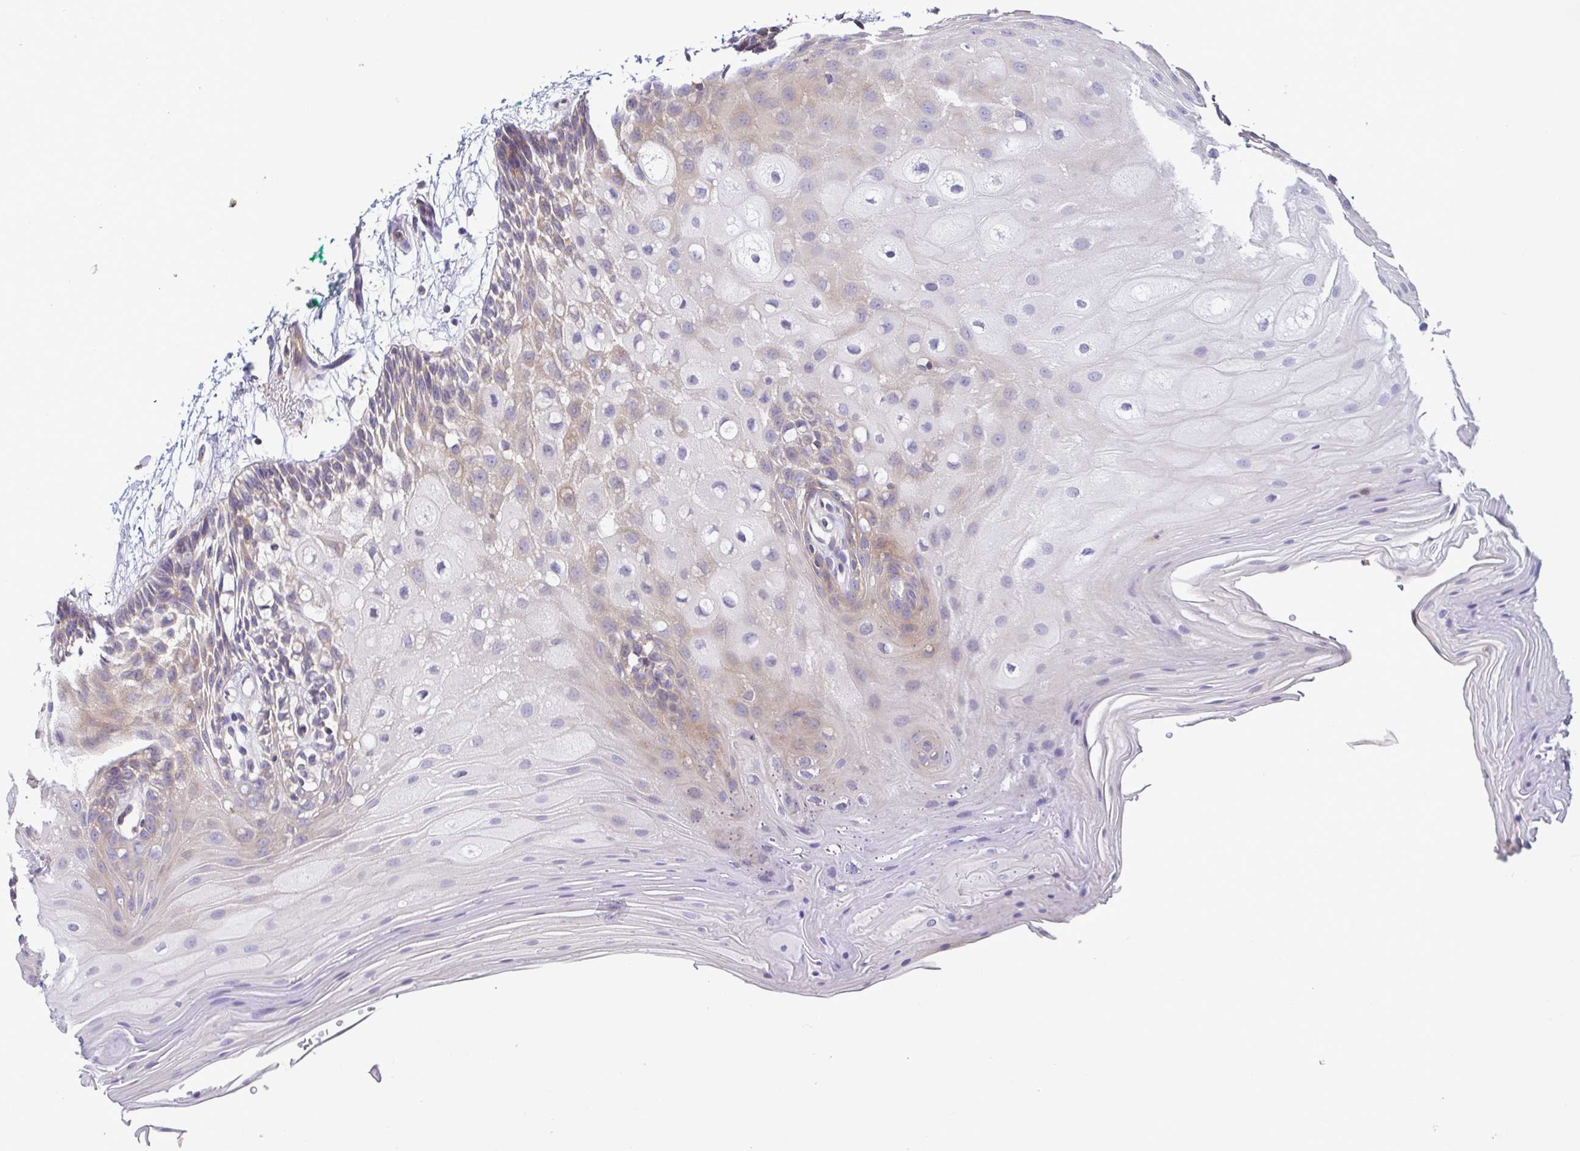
{"staining": {"intensity": "weak", "quantity": "25%-75%", "location": "cytoplasmic/membranous"}, "tissue": "oral mucosa", "cell_type": "Squamous epithelial cells", "image_type": "normal", "snomed": [{"axis": "morphology", "description": "Normal tissue, NOS"}, {"axis": "morphology", "description": "Squamous cell carcinoma, NOS"}, {"axis": "topography", "description": "Oral tissue"}, {"axis": "topography", "description": "Tounge, NOS"}, {"axis": "topography", "description": "Head-Neck"}], "caption": "Squamous epithelial cells display weak cytoplasmic/membranous staining in approximately 25%-75% of cells in benign oral mucosa.", "gene": "LMF2", "patient": {"sex": "male", "age": 62}}